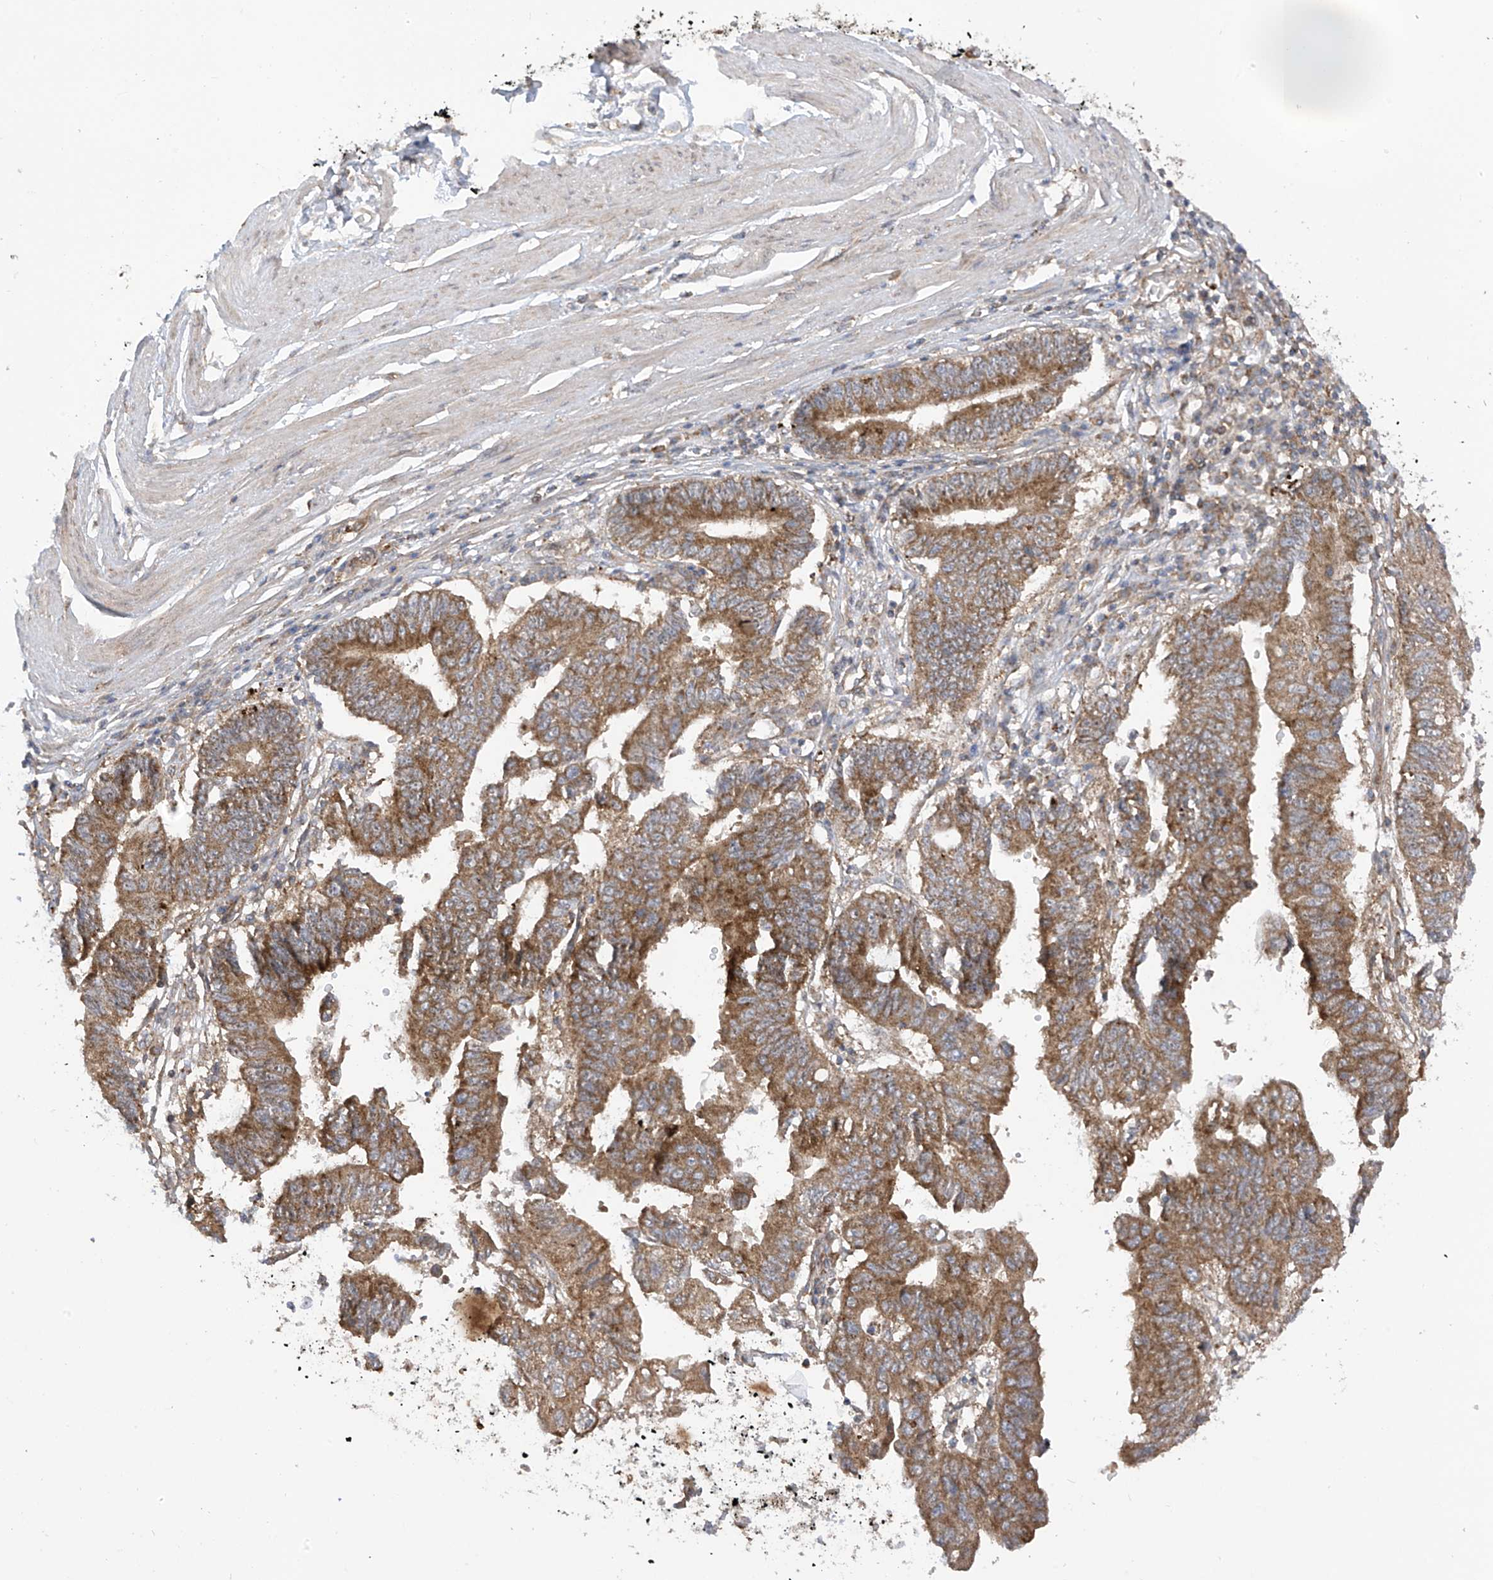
{"staining": {"intensity": "moderate", "quantity": ">75%", "location": "cytoplasmic/membranous"}, "tissue": "stomach cancer", "cell_type": "Tumor cells", "image_type": "cancer", "snomed": [{"axis": "morphology", "description": "Adenocarcinoma, NOS"}, {"axis": "topography", "description": "Stomach"}], "caption": "Protein expression analysis of stomach adenocarcinoma shows moderate cytoplasmic/membranous expression in approximately >75% of tumor cells. (Stains: DAB in brown, nuclei in blue, Microscopy: brightfield microscopy at high magnification).", "gene": "REPS1", "patient": {"sex": "male", "age": 59}}